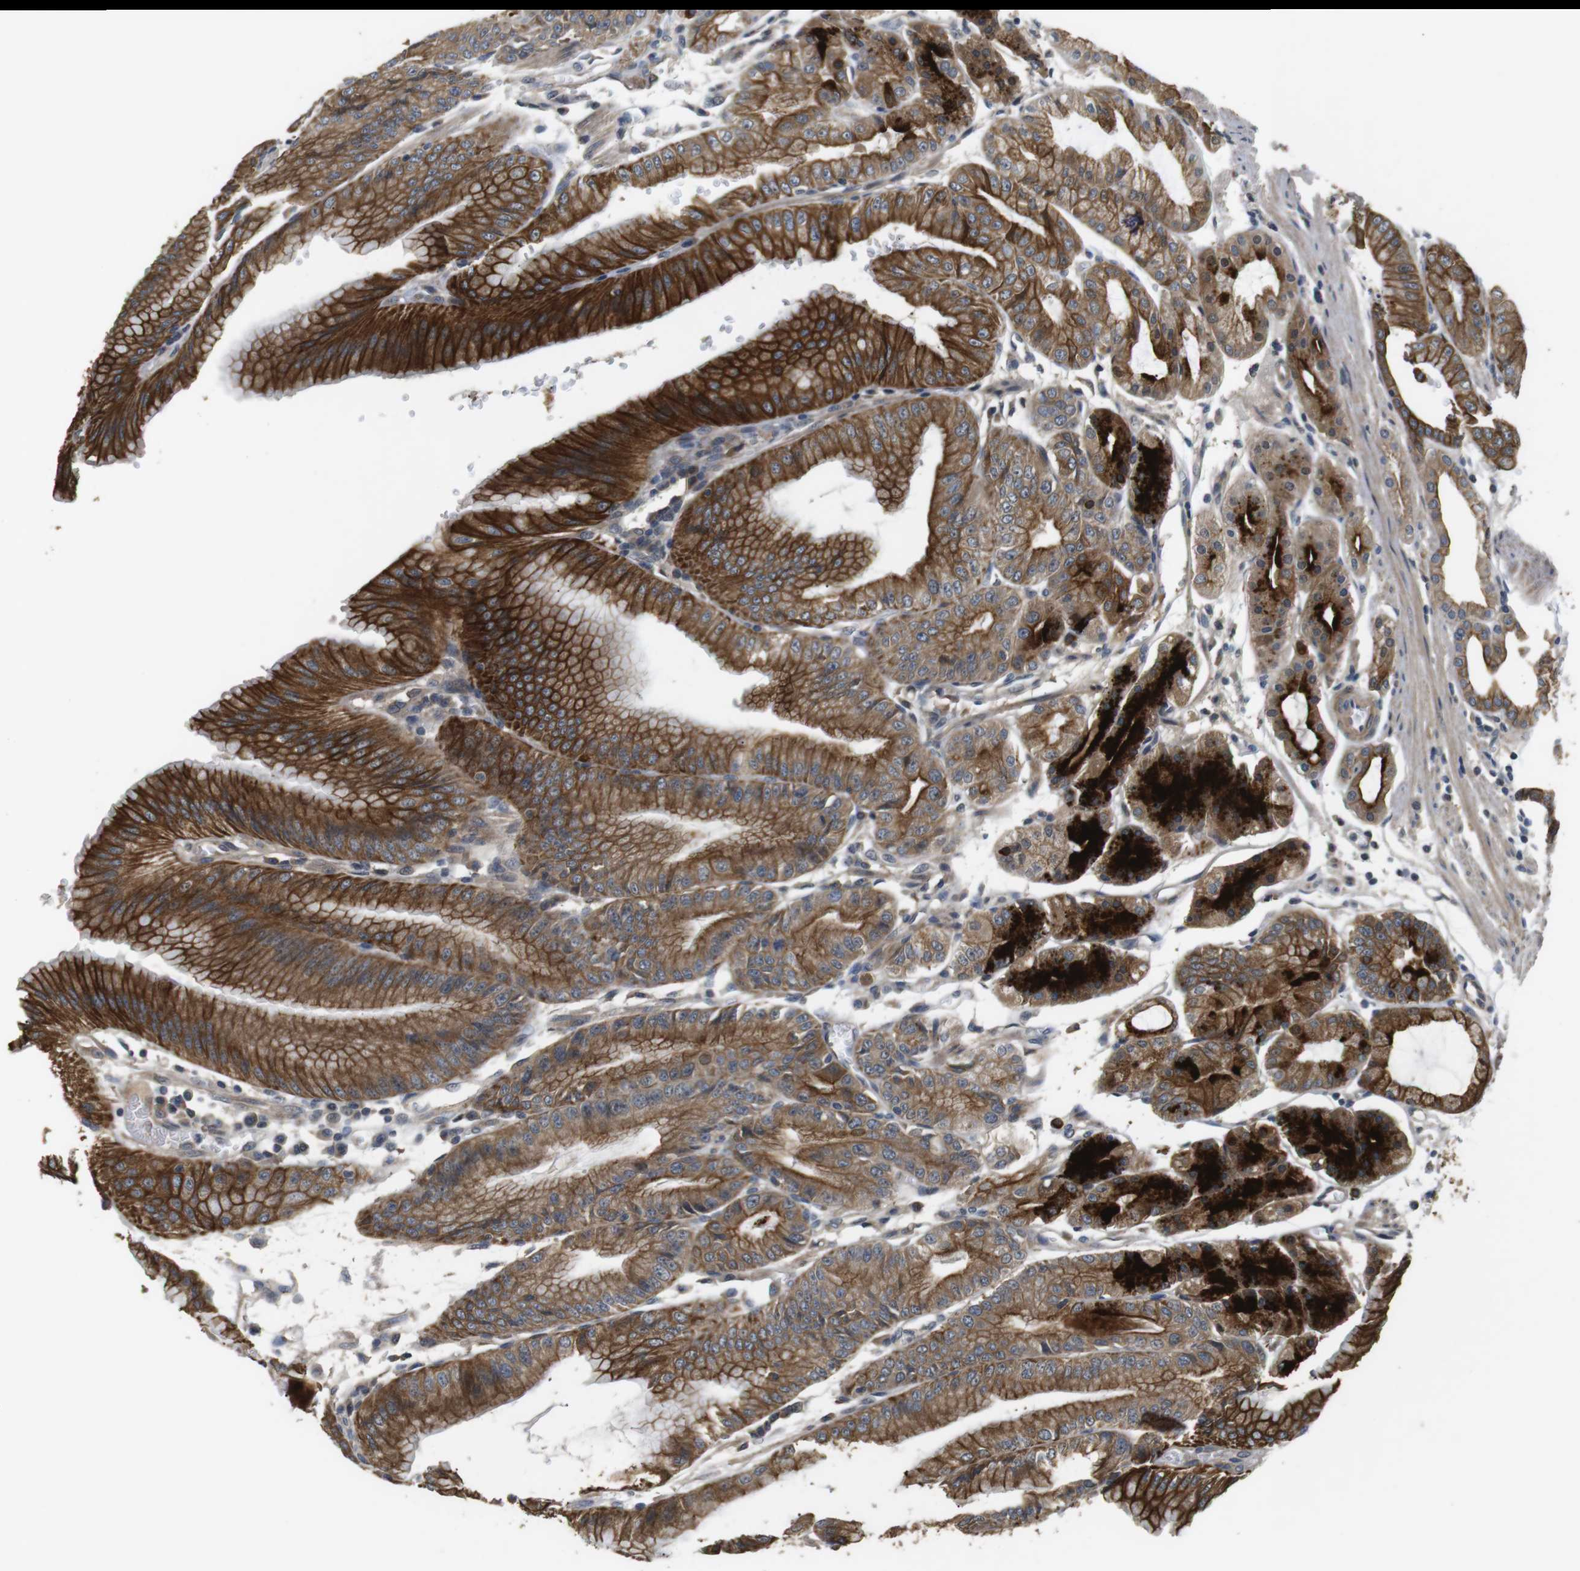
{"staining": {"intensity": "strong", "quantity": ">75%", "location": "cytoplasmic/membranous"}, "tissue": "stomach", "cell_type": "Glandular cells", "image_type": "normal", "snomed": [{"axis": "morphology", "description": "Normal tissue, NOS"}, {"axis": "topography", "description": "Stomach, lower"}], "caption": "Unremarkable stomach exhibits strong cytoplasmic/membranous positivity in approximately >75% of glandular cells, visualized by immunohistochemistry. Nuclei are stained in blue.", "gene": "ADGRL3", "patient": {"sex": "male", "age": 71}}